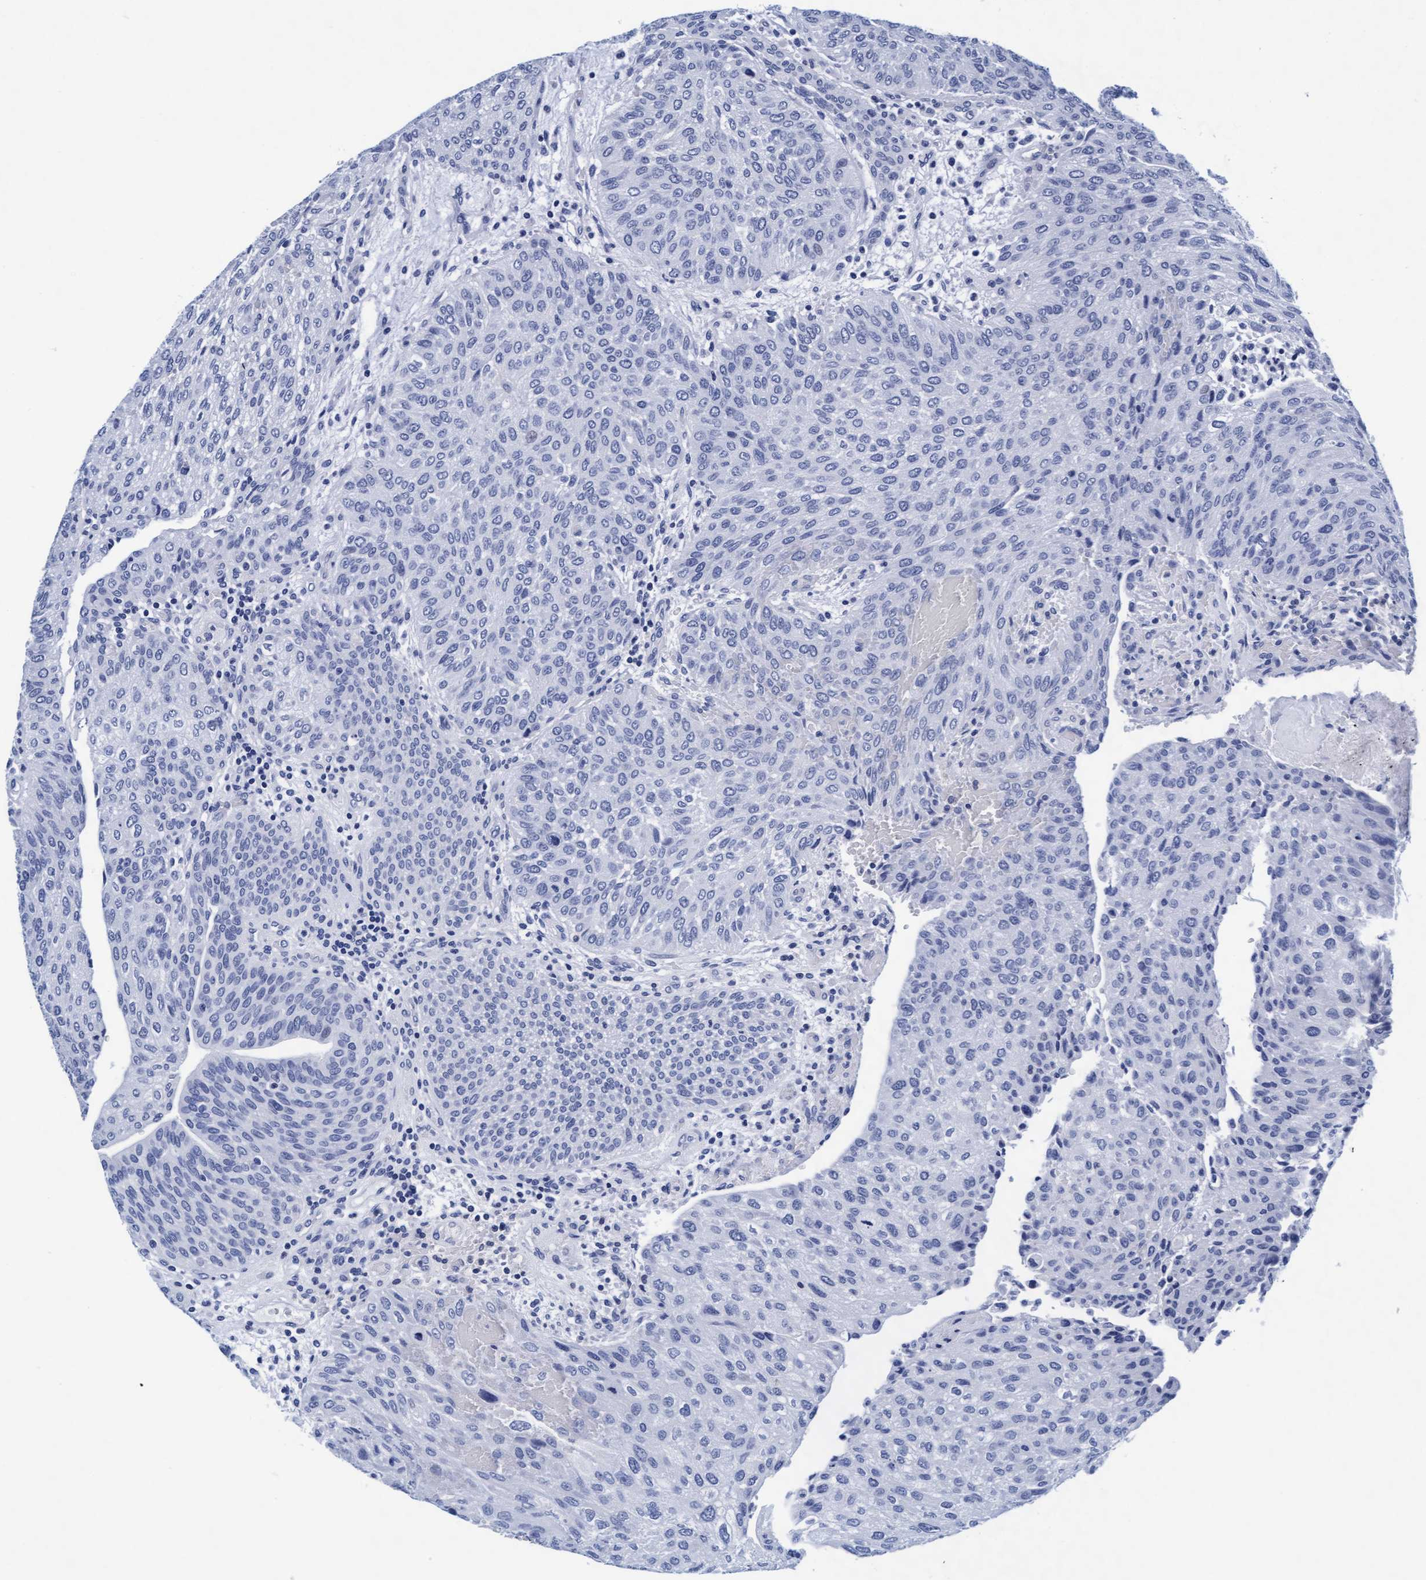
{"staining": {"intensity": "negative", "quantity": "none", "location": "none"}, "tissue": "urothelial cancer", "cell_type": "Tumor cells", "image_type": "cancer", "snomed": [{"axis": "morphology", "description": "Urothelial carcinoma, Low grade"}, {"axis": "morphology", "description": "Urothelial carcinoma, High grade"}, {"axis": "topography", "description": "Urinary bladder"}], "caption": "This is a micrograph of IHC staining of urothelial carcinoma (low-grade), which shows no staining in tumor cells.", "gene": "ARSG", "patient": {"sex": "male", "age": 35}}